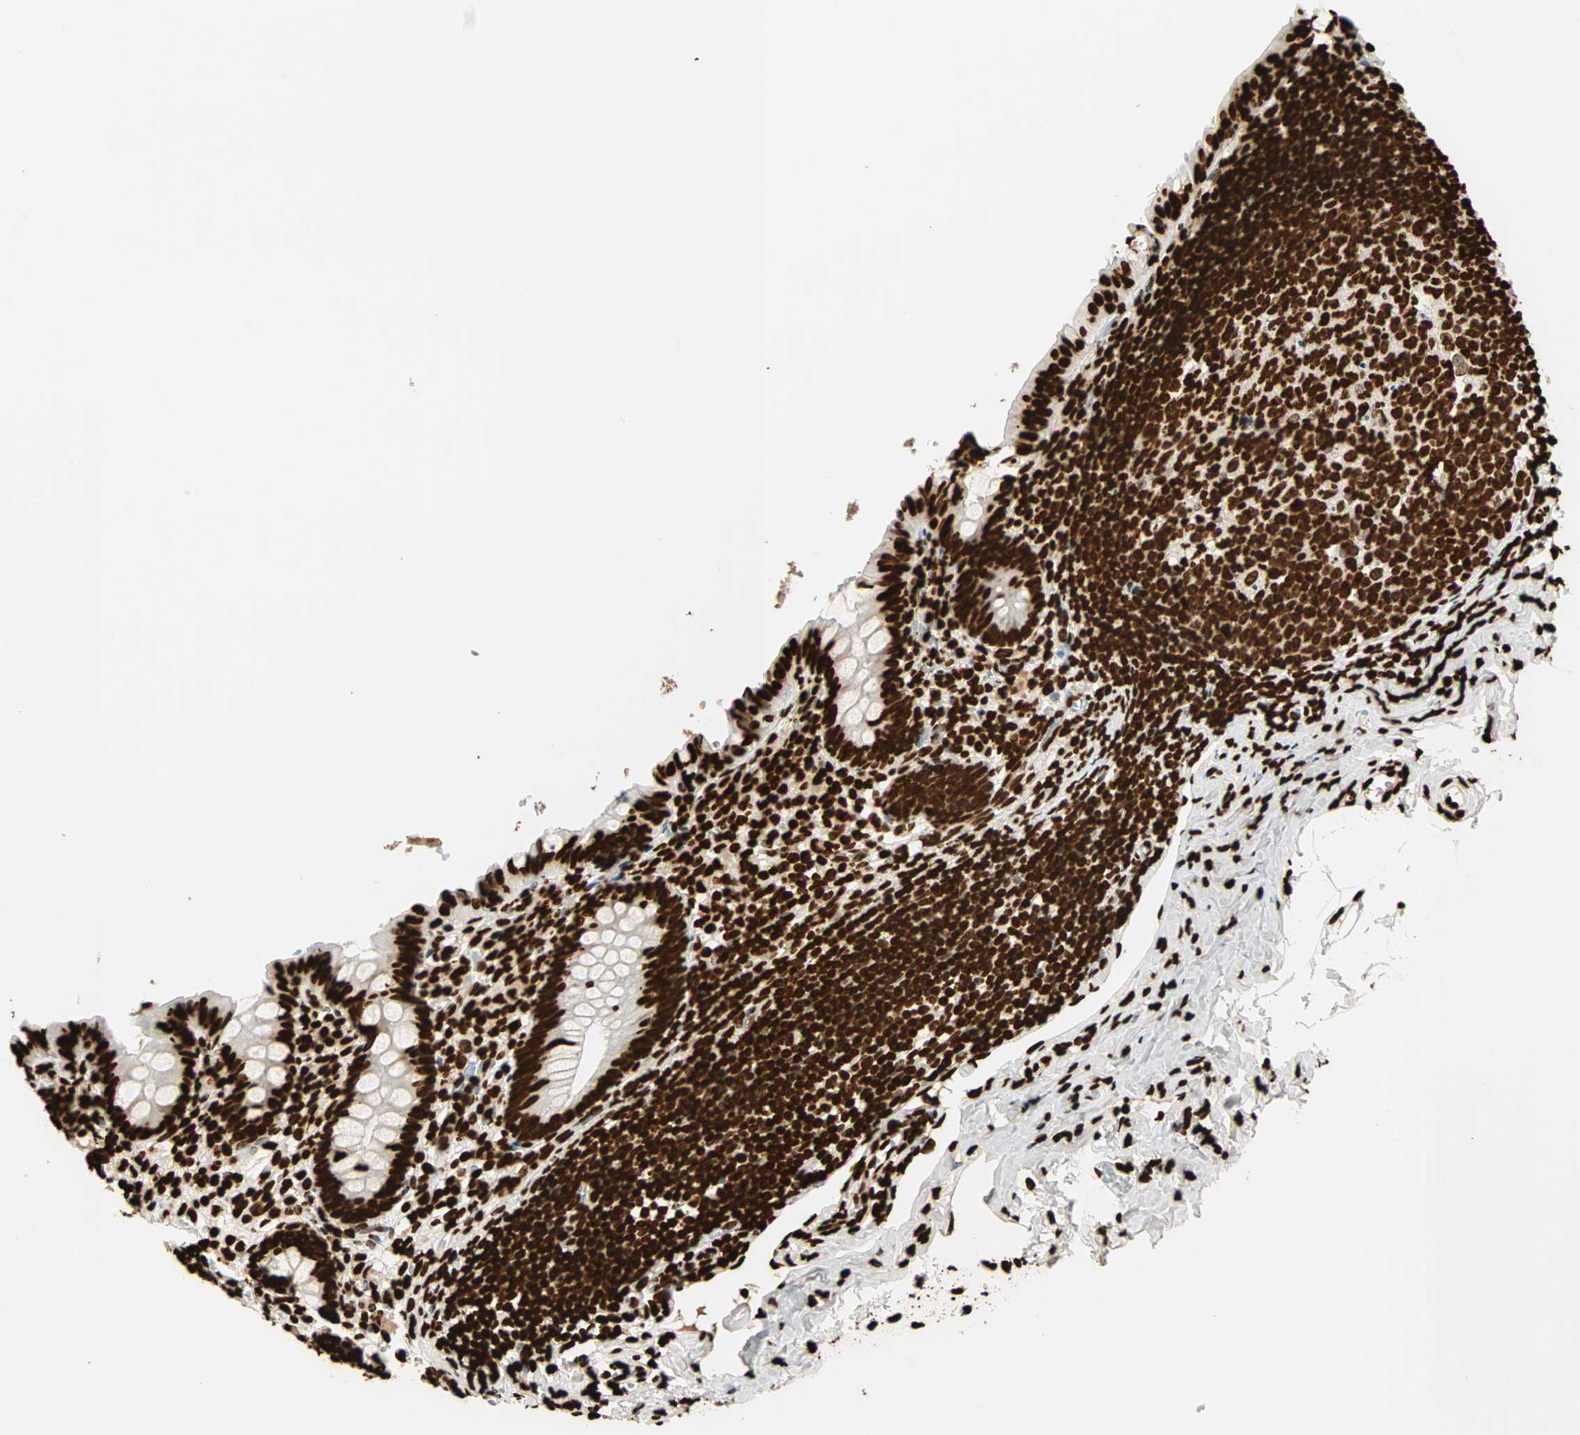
{"staining": {"intensity": "strong", "quantity": ">75%", "location": "nuclear"}, "tissue": "appendix", "cell_type": "Glandular cells", "image_type": "normal", "snomed": [{"axis": "morphology", "description": "Normal tissue, NOS"}, {"axis": "topography", "description": "Appendix"}], "caption": "An immunohistochemistry histopathology image of benign tissue is shown. Protein staining in brown highlights strong nuclear positivity in appendix within glandular cells.", "gene": "GLI2", "patient": {"sex": "female", "age": 10}}